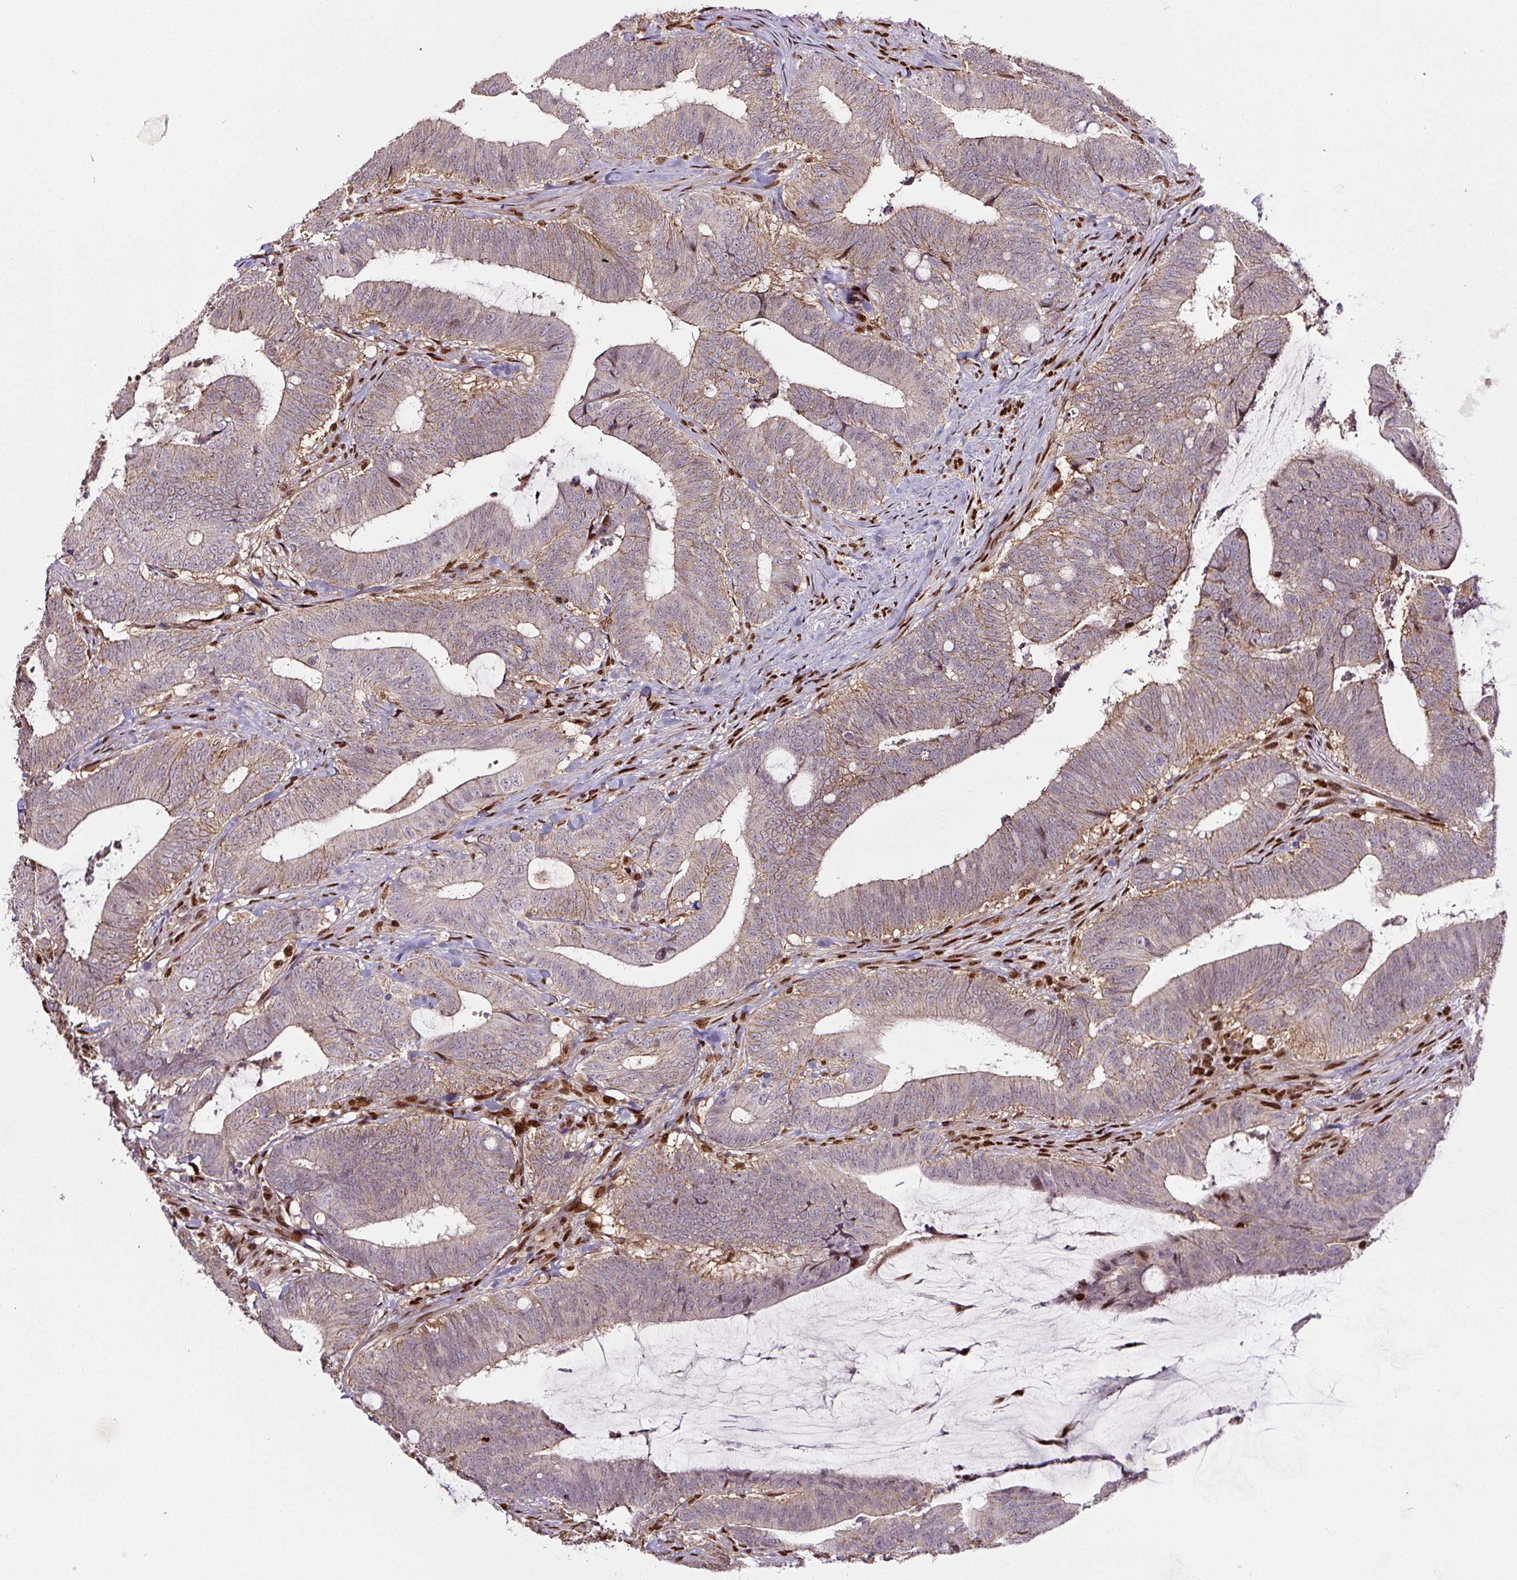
{"staining": {"intensity": "weak", "quantity": "25%-75%", "location": "cytoplasmic/membranous"}, "tissue": "colorectal cancer", "cell_type": "Tumor cells", "image_type": "cancer", "snomed": [{"axis": "morphology", "description": "Adenocarcinoma, NOS"}, {"axis": "topography", "description": "Colon"}], "caption": "DAB (3,3'-diaminobenzidine) immunohistochemical staining of colorectal adenocarcinoma reveals weak cytoplasmic/membranous protein expression in approximately 25%-75% of tumor cells.", "gene": "PYDC2", "patient": {"sex": "female", "age": 43}}